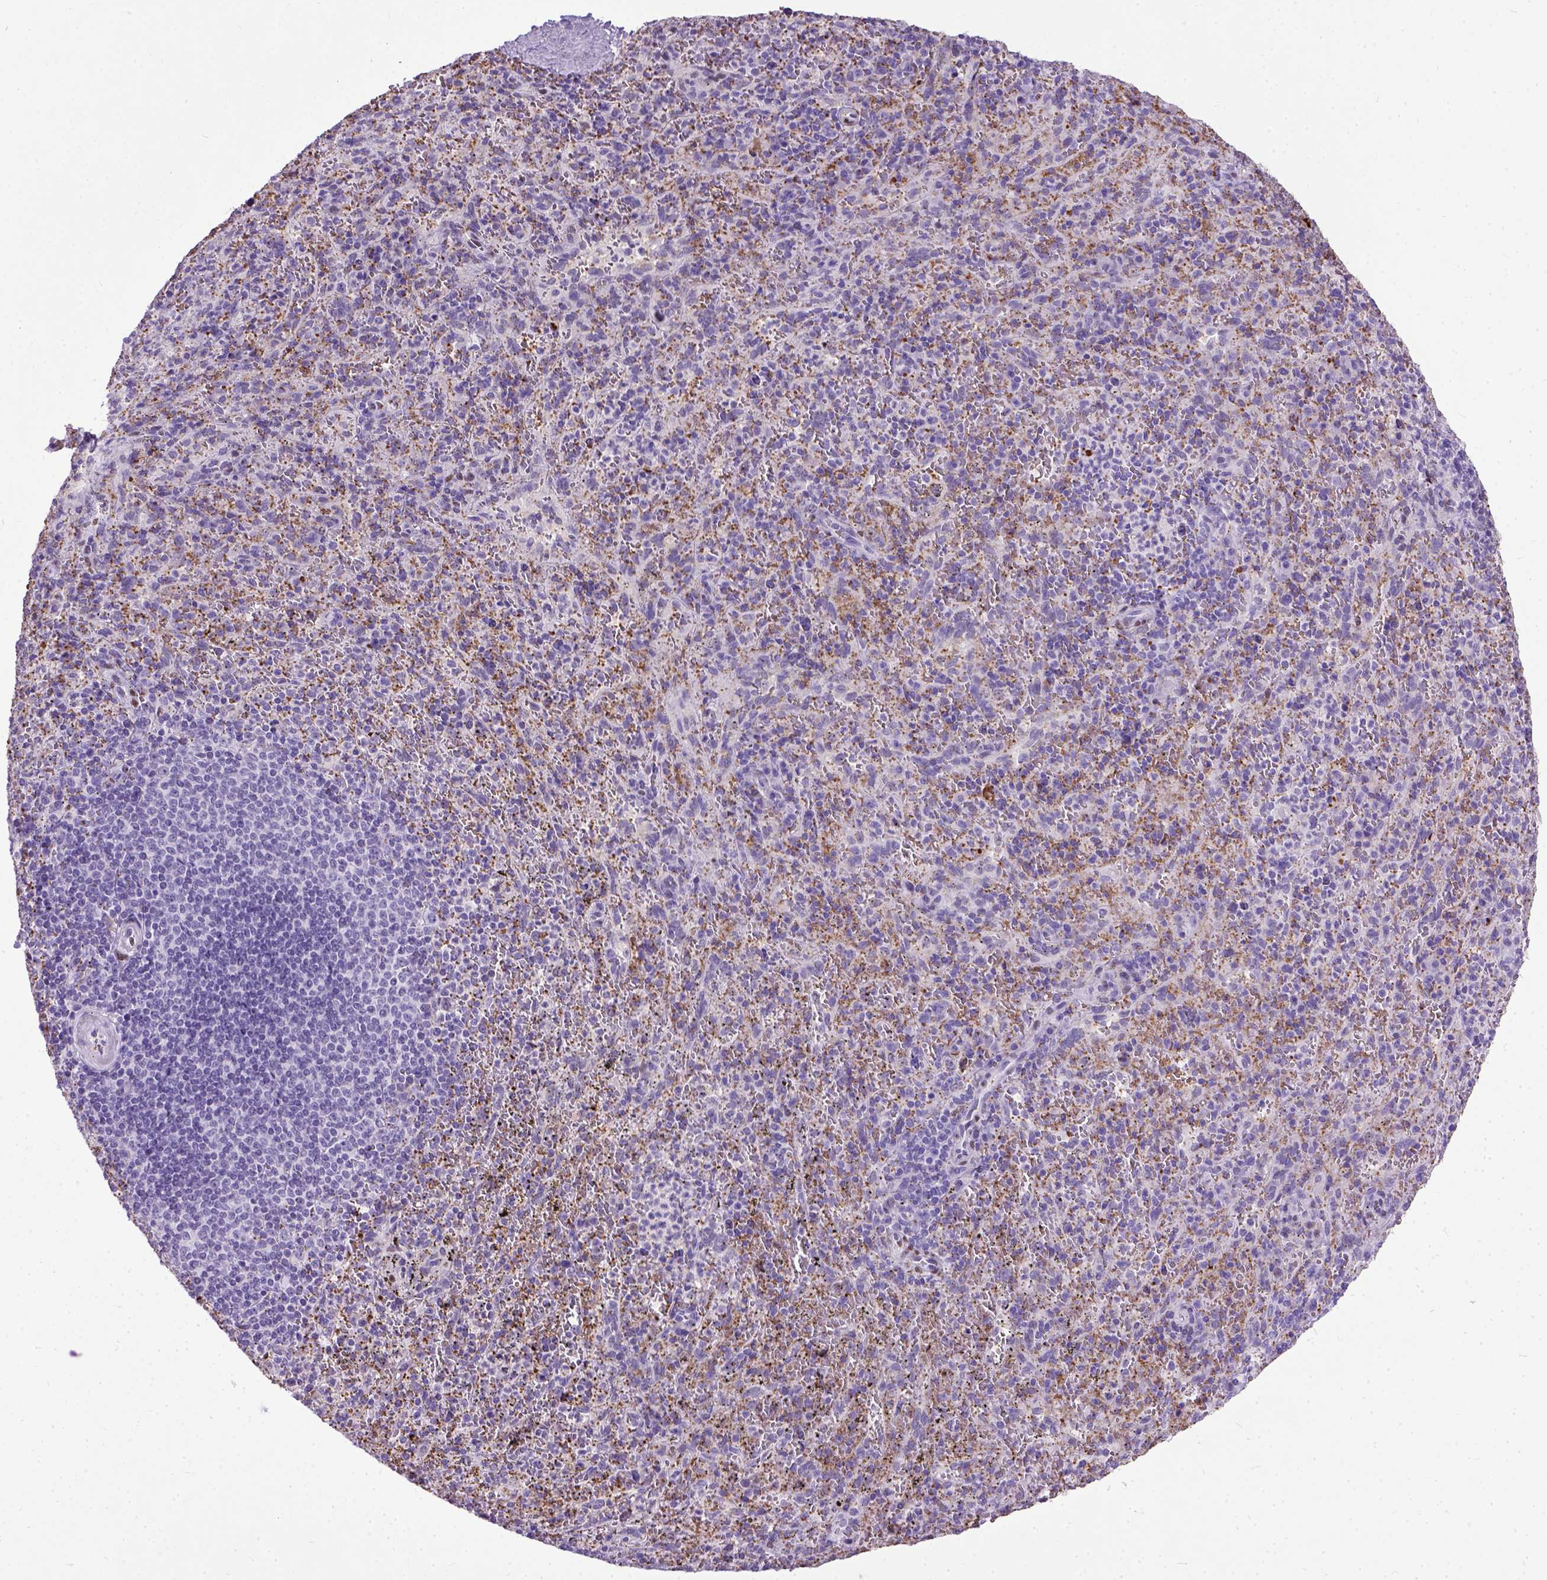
{"staining": {"intensity": "negative", "quantity": "none", "location": "none"}, "tissue": "spleen", "cell_type": "Cells in red pulp", "image_type": "normal", "snomed": [{"axis": "morphology", "description": "Normal tissue, NOS"}, {"axis": "topography", "description": "Spleen"}], "caption": "DAB (3,3'-diaminobenzidine) immunohistochemical staining of normal human spleen demonstrates no significant positivity in cells in red pulp. (DAB IHC with hematoxylin counter stain).", "gene": "ADAMTS8", "patient": {"sex": "male", "age": 57}}